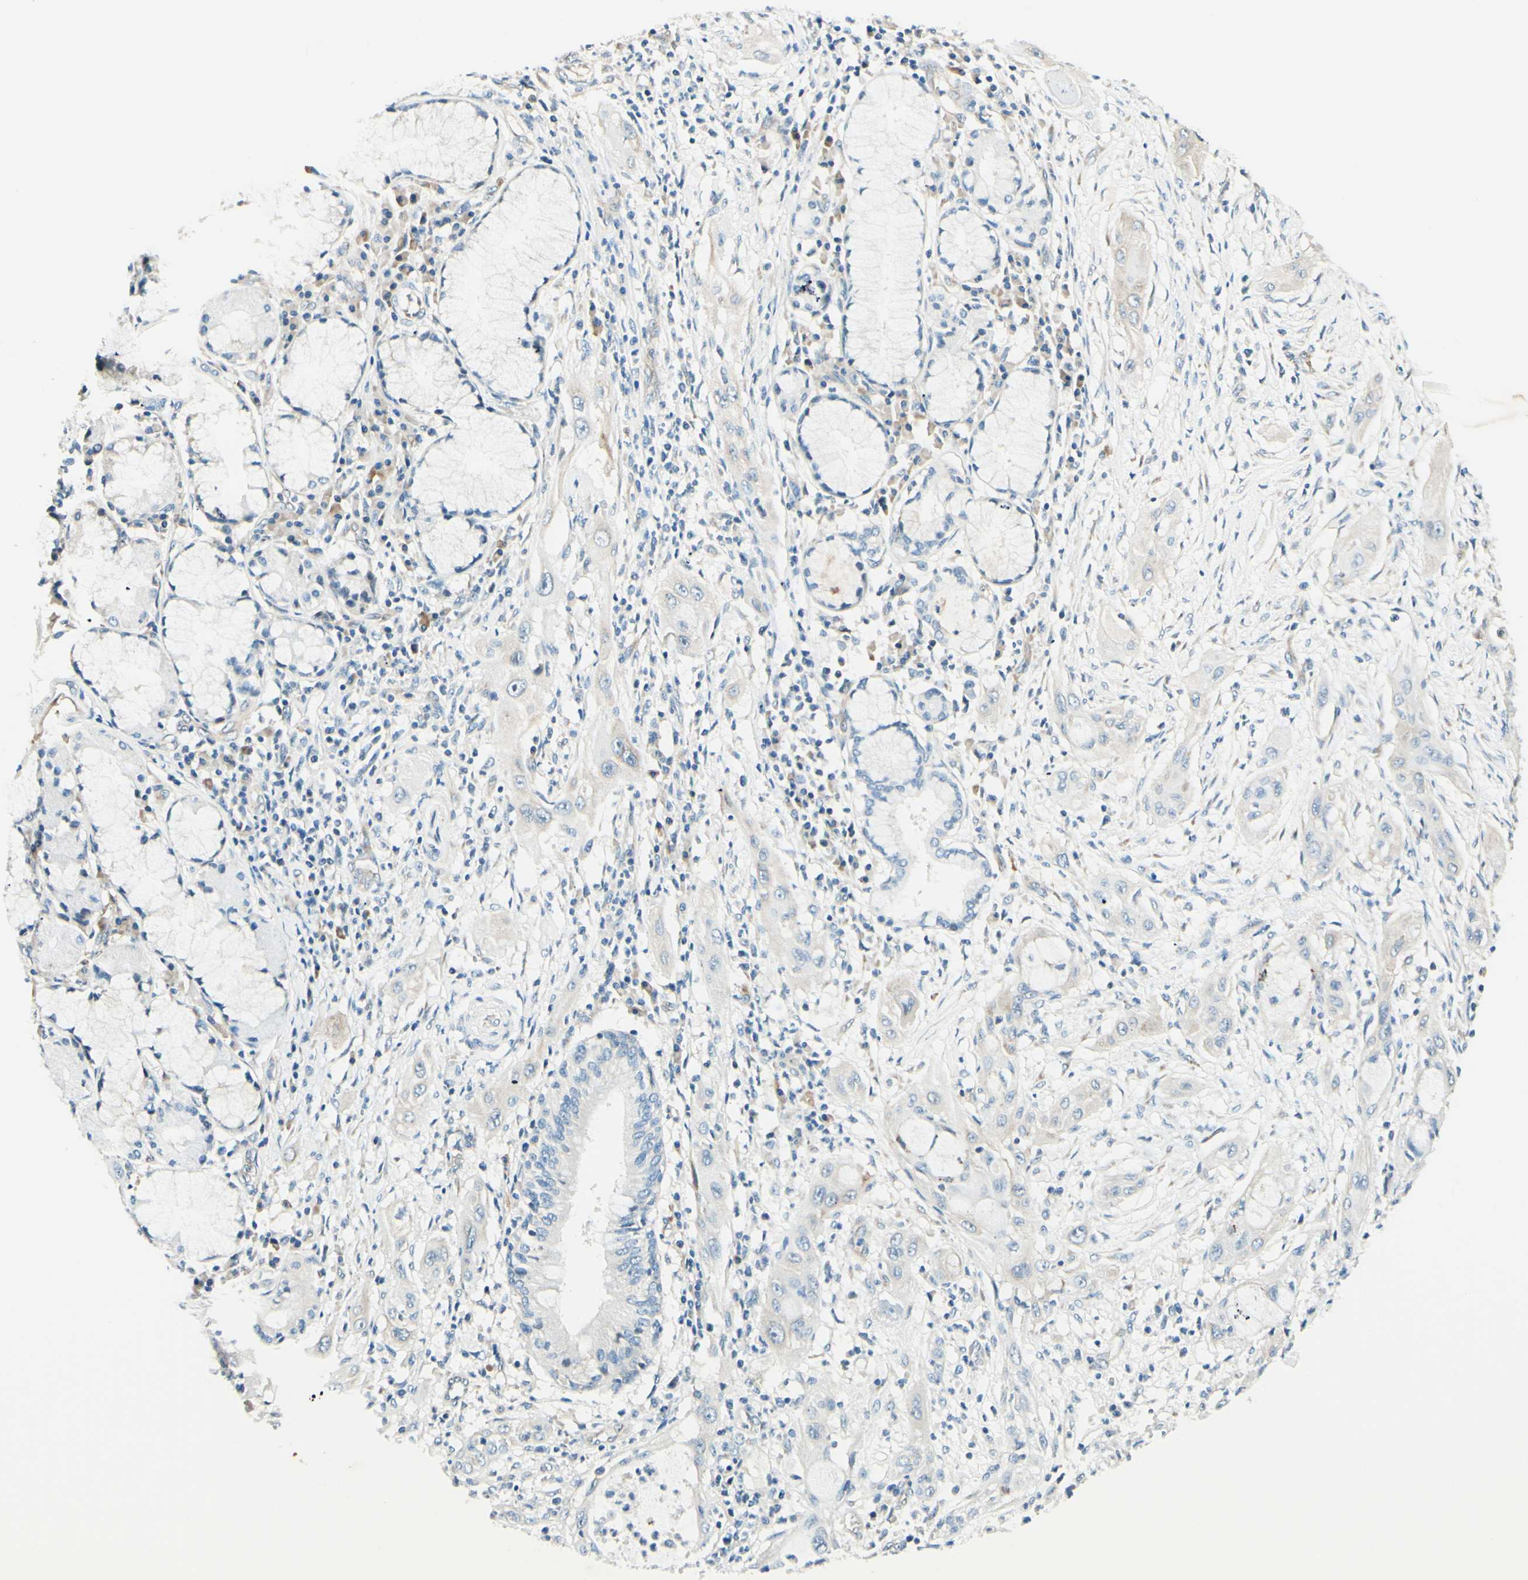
{"staining": {"intensity": "negative", "quantity": "none", "location": "none"}, "tissue": "lung cancer", "cell_type": "Tumor cells", "image_type": "cancer", "snomed": [{"axis": "morphology", "description": "Squamous cell carcinoma, NOS"}, {"axis": "topography", "description": "Lung"}], "caption": "Immunohistochemical staining of human lung cancer reveals no significant expression in tumor cells.", "gene": "TAOK2", "patient": {"sex": "female", "age": 47}}